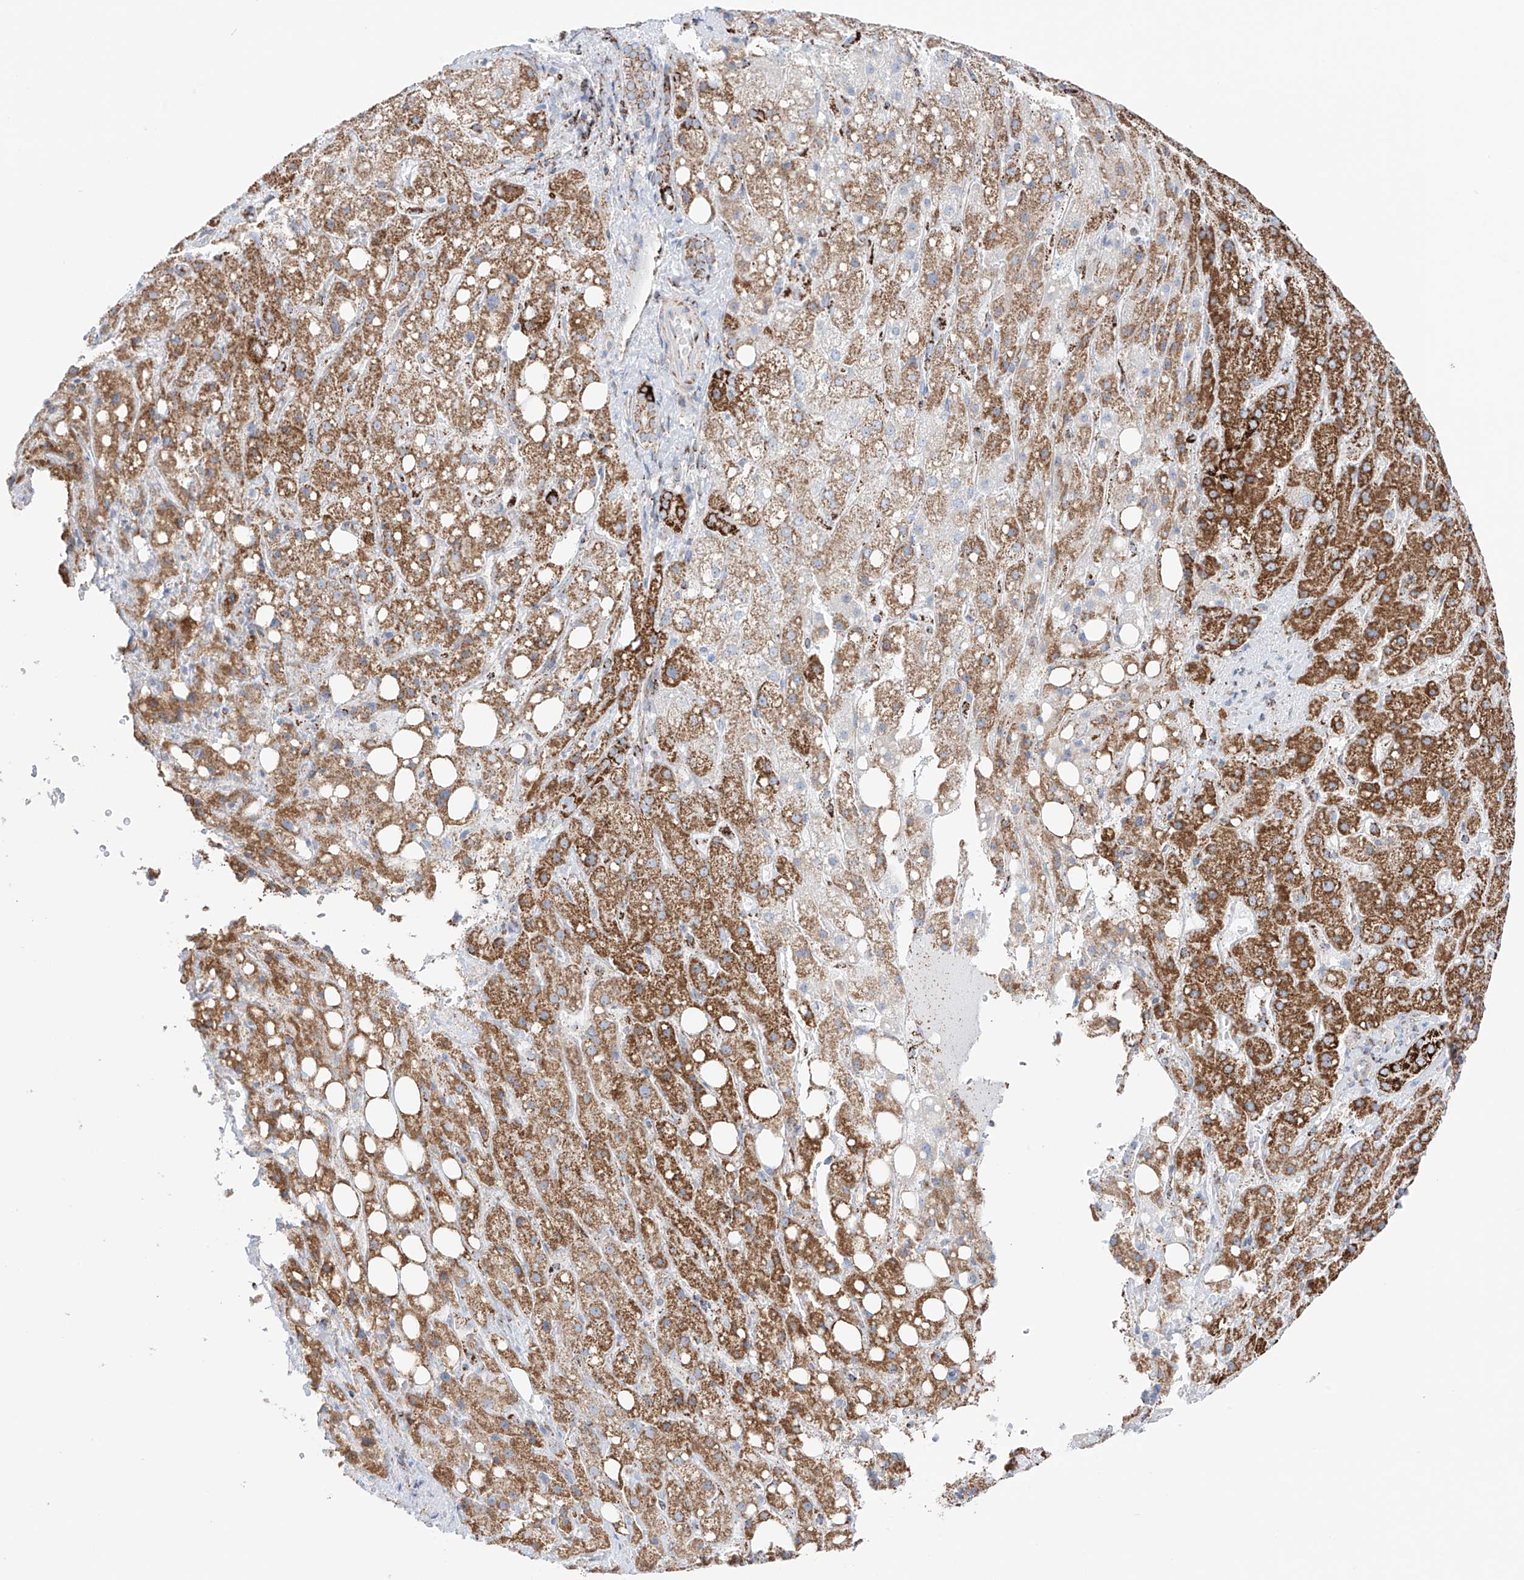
{"staining": {"intensity": "moderate", "quantity": ">75%", "location": "cytoplasmic/membranous"}, "tissue": "liver cancer", "cell_type": "Tumor cells", "image_type": "cancer", "snomed": [{"axis": "morphology", "description": "Carcinoma, Hepatocellular, NOS"}, {"axis": "topography", "description": "Liver"}], "caption": "A brown stain labels moderate cytoplasmic/membranous positivity of a protein in hepatocellular carcinoma (liver) tumor cells.", "gene": "XKR3", "patient": {"sex": "male", "age": 80}}